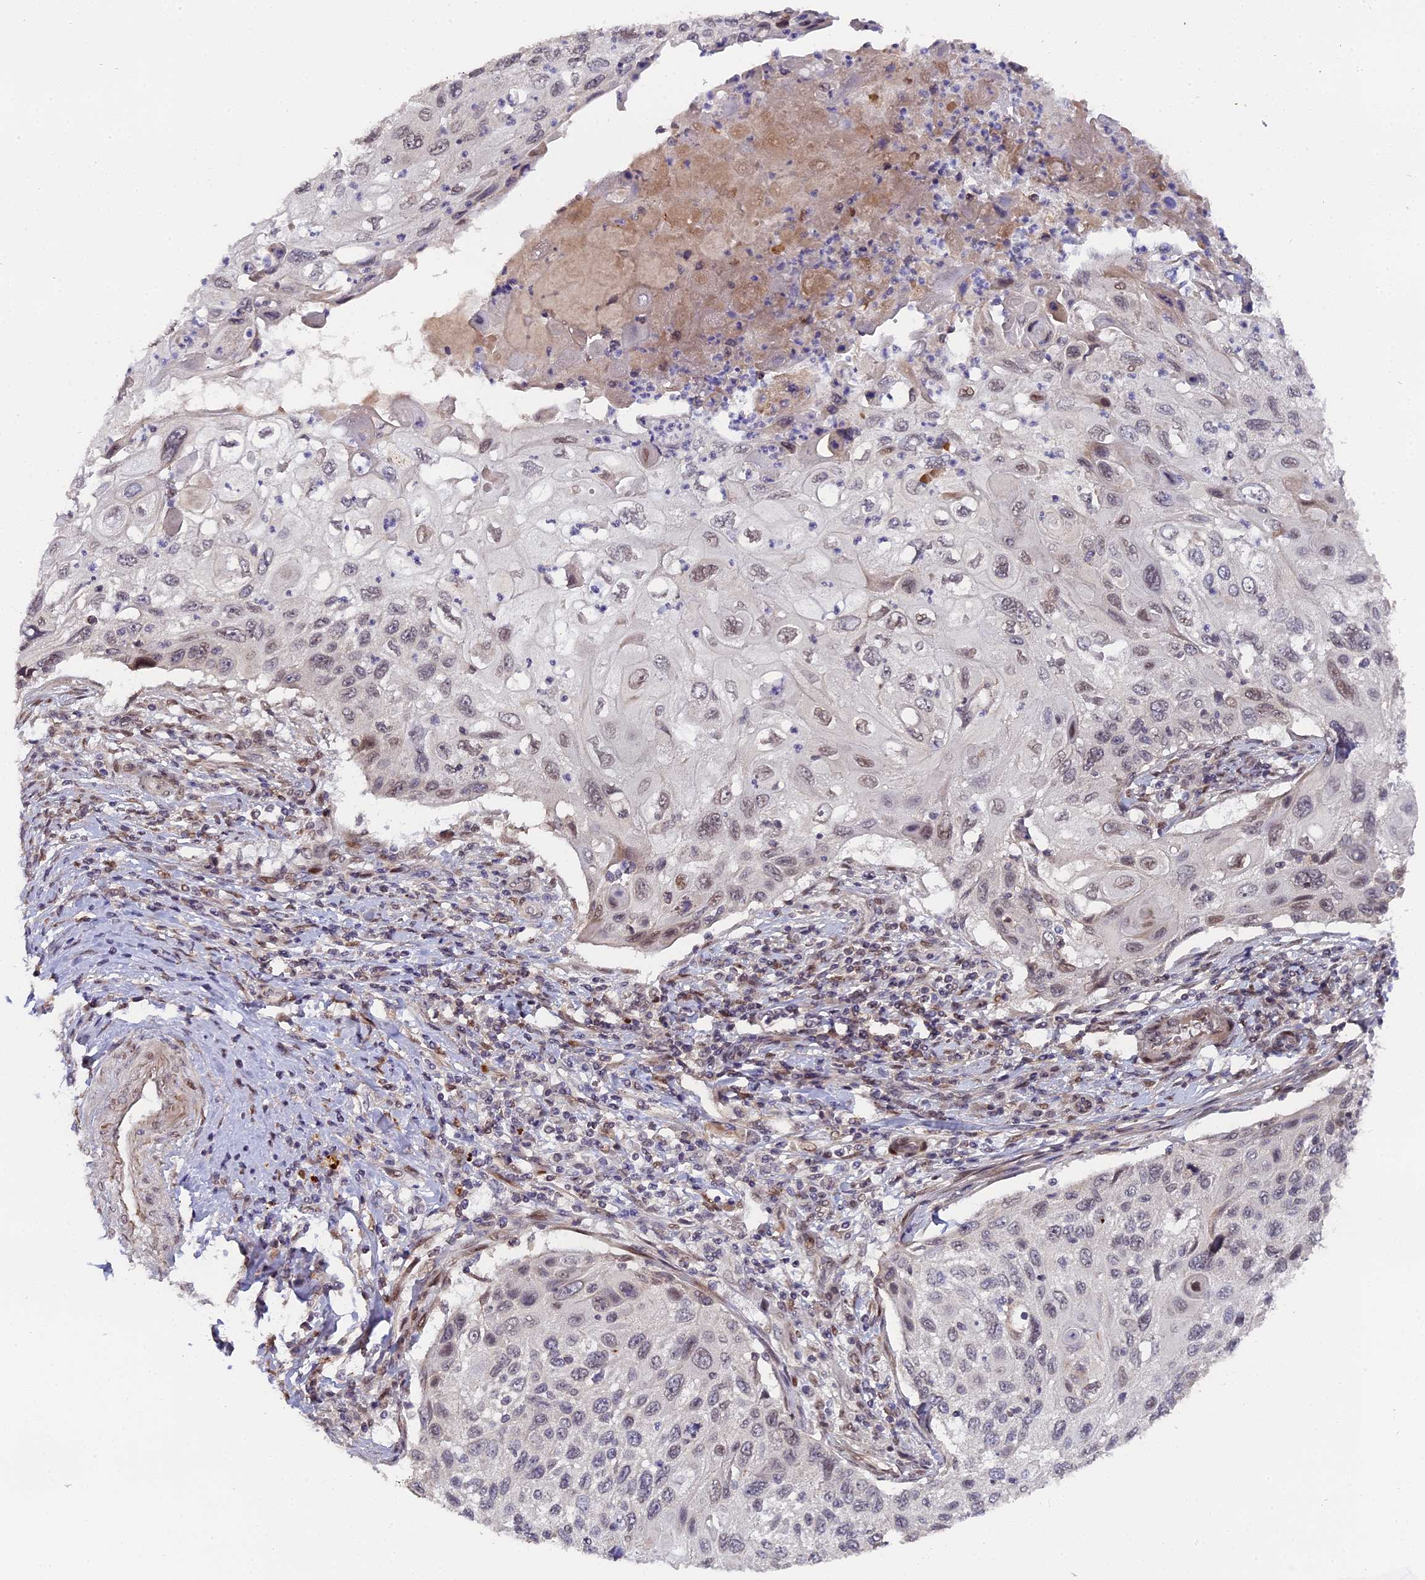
{"staining": {"intensity": "weak", "quantity": "<25%", "location": "nuclear"}, "tissue": "cervical cancer", "cell_type": "Tumor cells", "image_type": "cancer", "snomed": [{"axis": "morphology", "description": "Squamous cell carcinoma, NOS"}, {"axis": "topography", "description": "Cervix"}], "caption": "Cervical cancer stained for a protein using IHC shows no positivity tumor cells.", "gene": "PYGO1", "patient": {"sex": "female", "age": 70}}